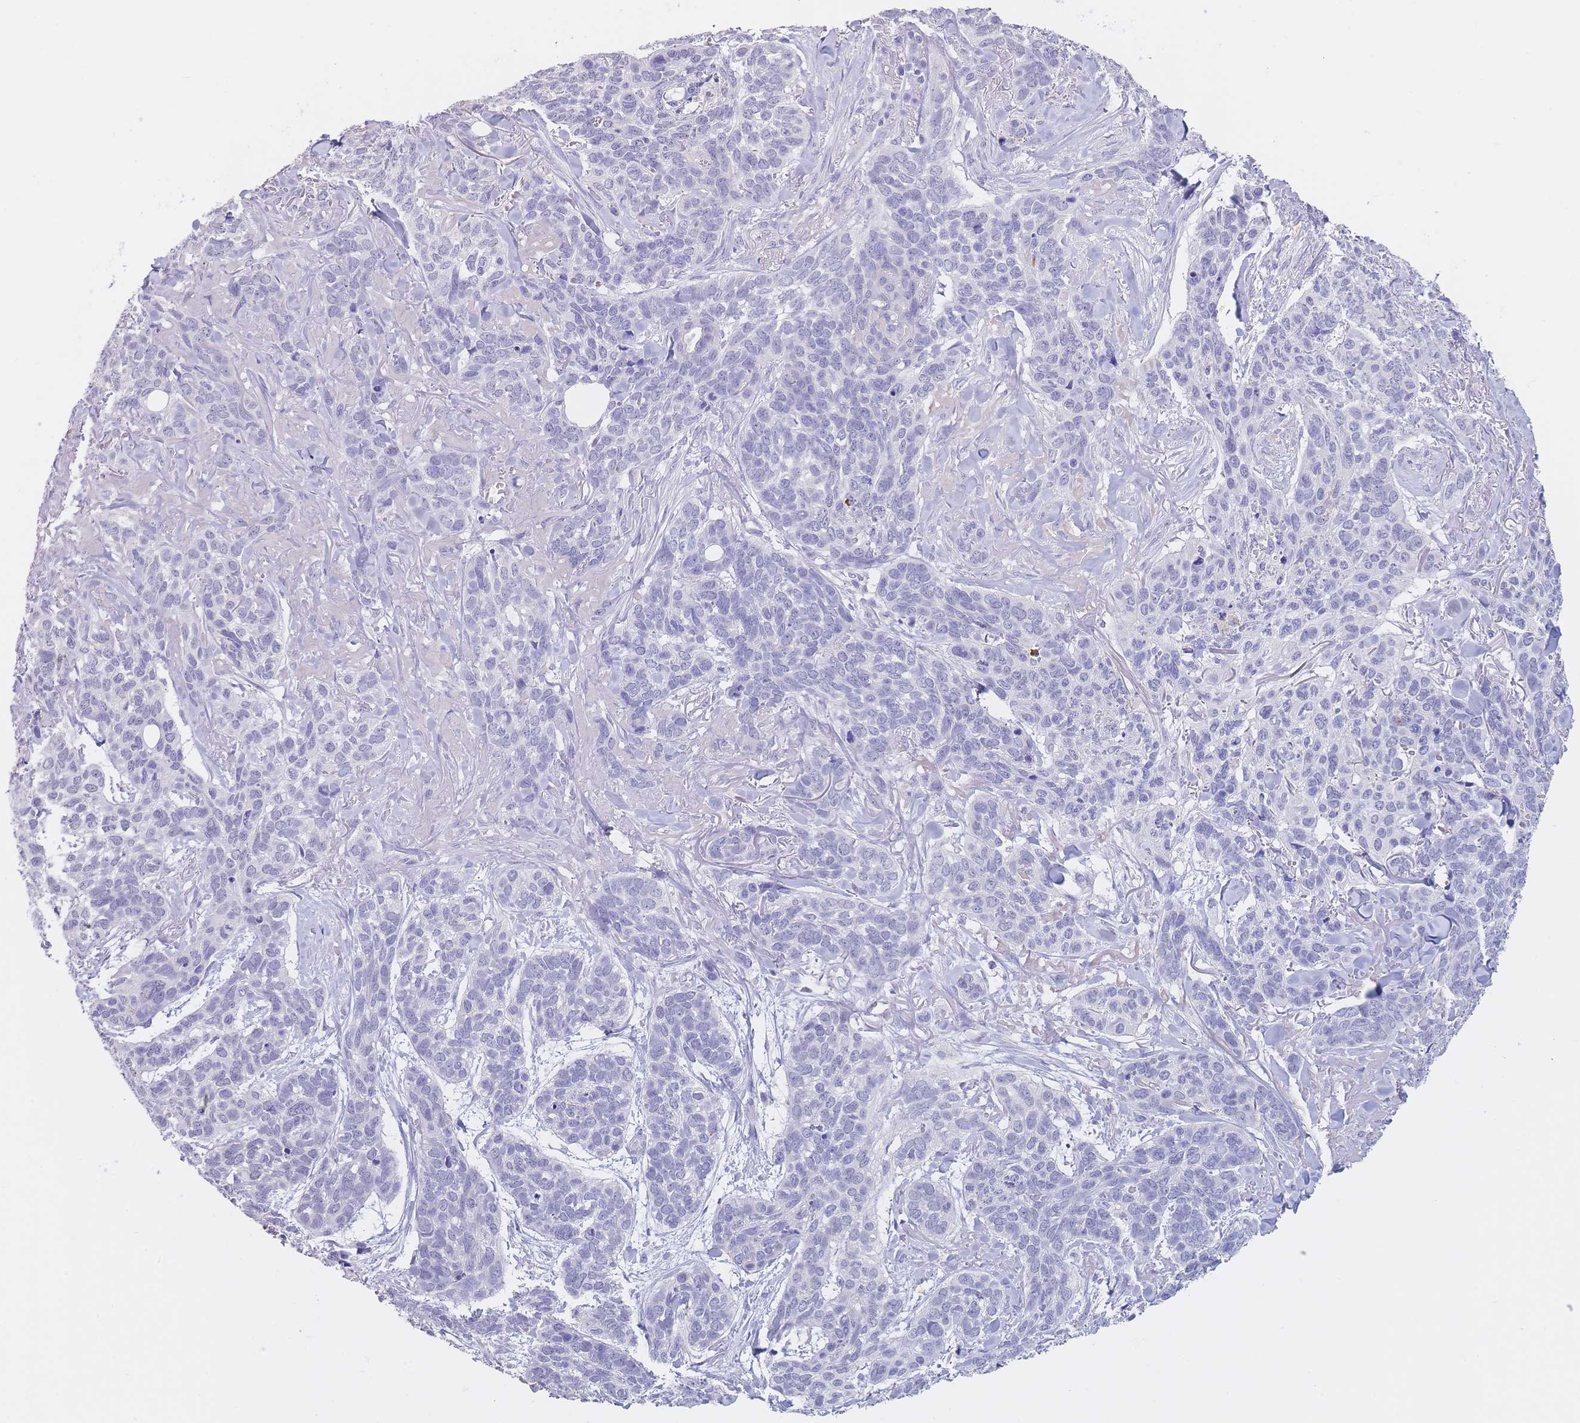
{"staining": {"intensity": "negative", "quantity": "none", "location": "none"}, "tissue": "skin cancer", "cell_type": "Tumor cells", "image_type": "cancer", "snomed": [{"axis": "morphology", "description": "Basal cell carcinoma"}, {"axis": "topography", "description": "Skin"}], "caption": "Basal cell carcinoma (skin) stained for a protein using immunohistochemistry (IHC) shows no expression tumor cells.", "gene": "CD37", "patient": {"sex": "male", "age": 86}}